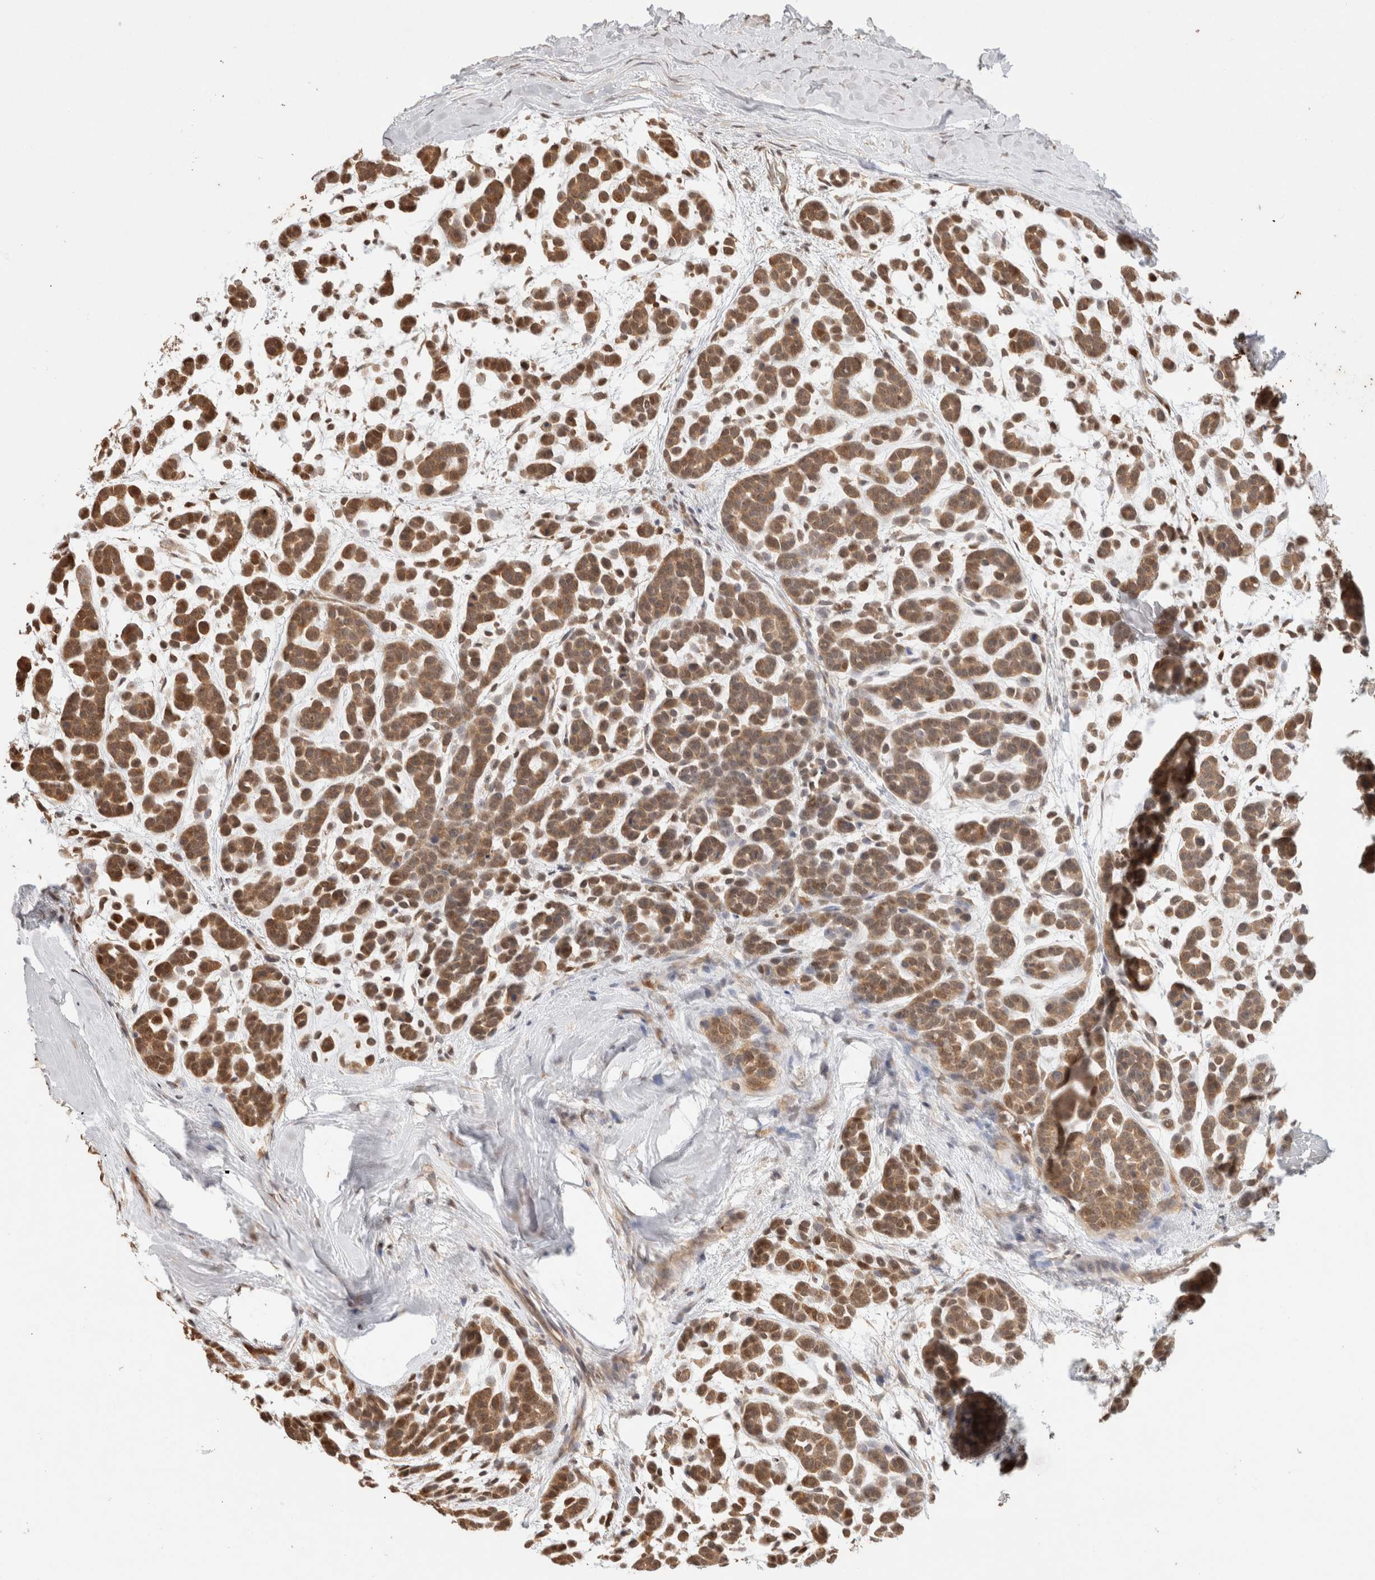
{"staining": {"intensity": "moderate", "quantity": ">75%", "location": "cytoplasmic/membranous"}, "tissue": "head and neck cancer", "cell_type": "Tumor cells", "image_type": "cancer", "snomed": [{"axis": "morphology", "description": "Adenocarcinoma, NOS"}, {"axis": "morphology", "description": "Adenoma, NOS"}, {"axis": "topography", "description": "Head-Neck"}], "caption": "This is a photomicrograph of immunohistochemistry staining of head and neck cancer, which shows moderate expression in the cytoplasmic/membranous of tumor cells.", "gene": "CA13", "patient": {"sex": "female", "age": 55}}